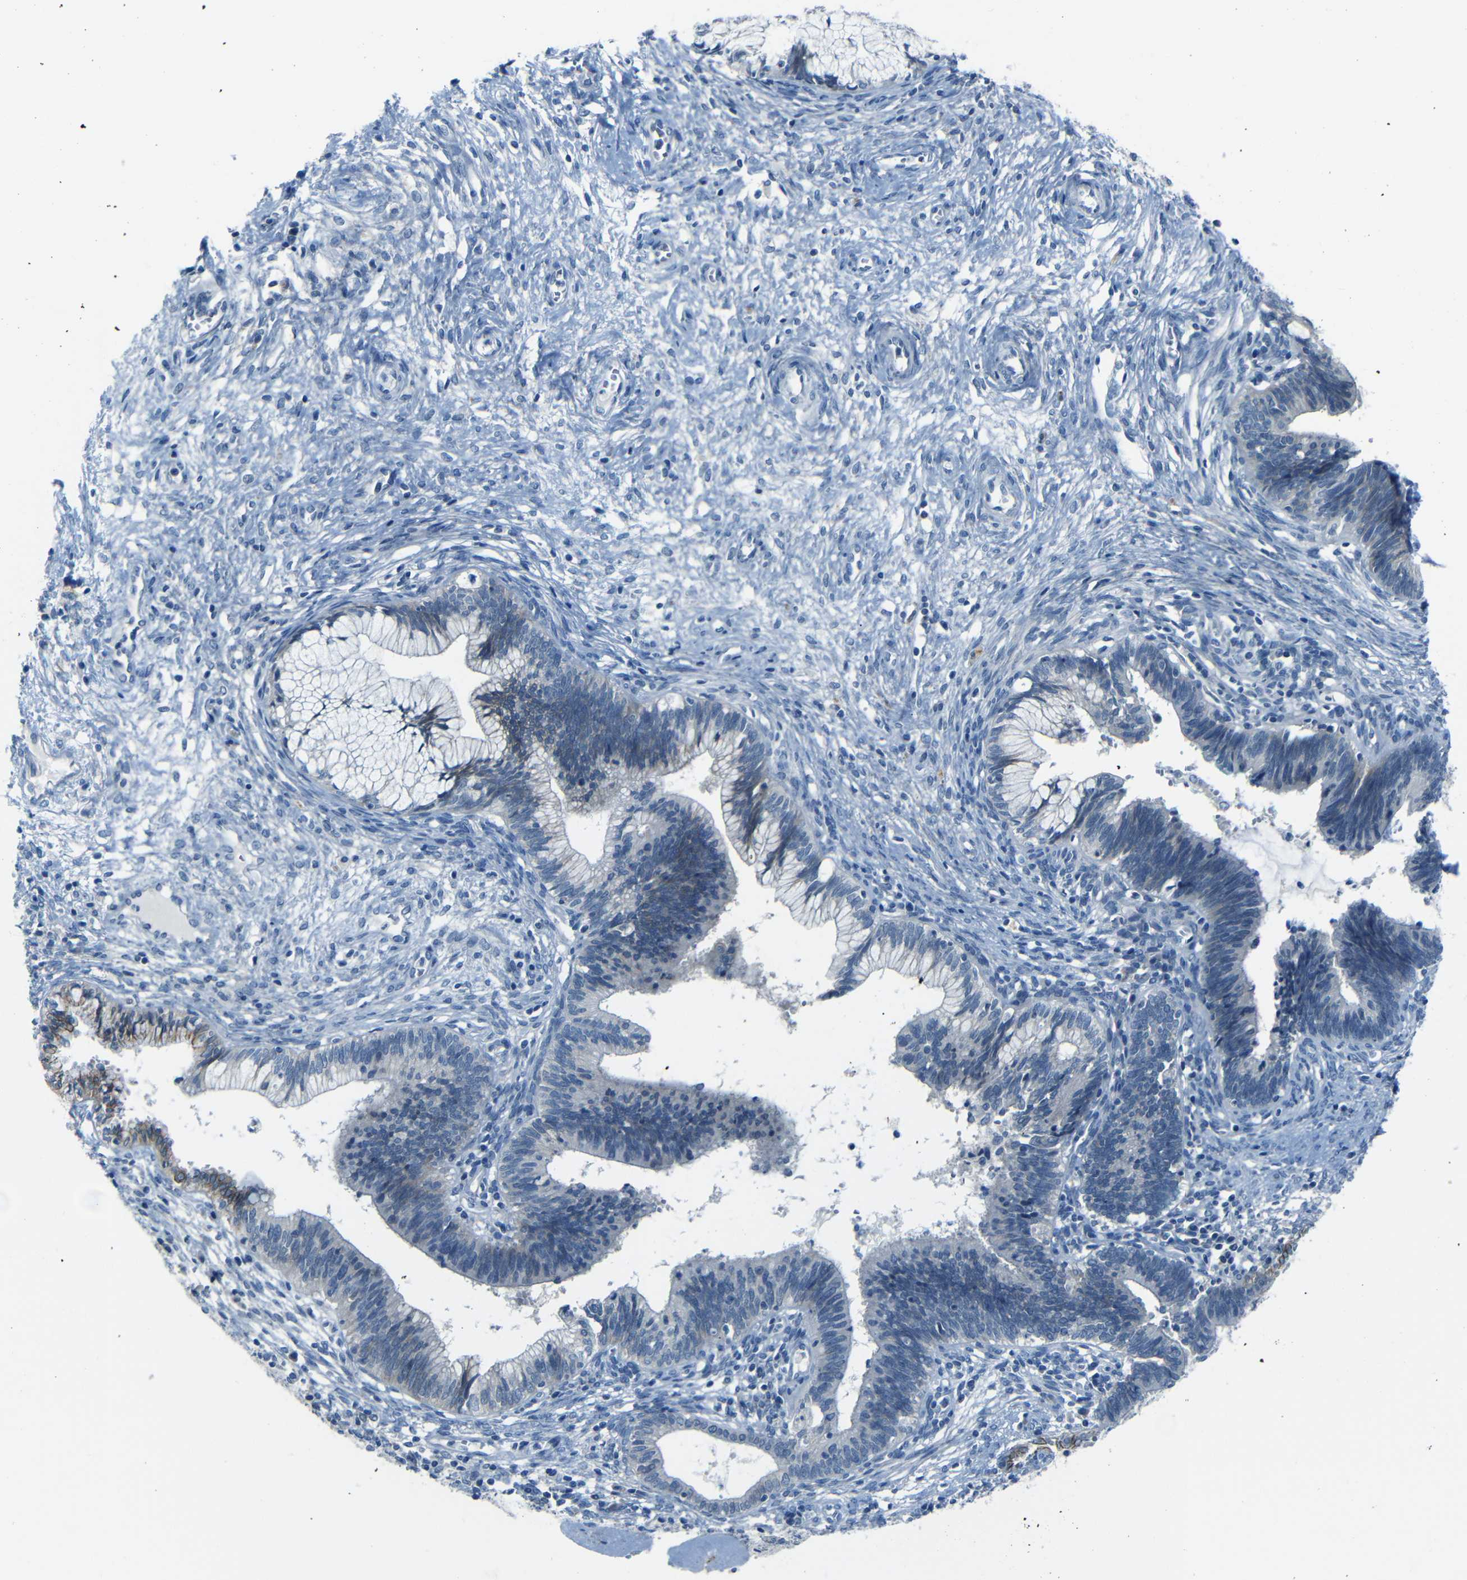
{"staining": {"intensity": "moderate", "quantity": "<25%", "location": "cytoplasmic/membranous"}, "tissue": "cervical cancer", "cell_type": "Tumor cells", "image_type": "cancer", "snomed": [{"axis": "morphology", "description": "Adenocarcinoma, NOS"}, {"axis": "topography", "description": "Cervix"}], "caption": "Immunohistochemical staining of cervical adenocarcinoma demonstrates low levels of moderate cytoplasmic/membranous expression in about <25% of tumor cells.", "gene": "ANK3", "patient": {"sex": "female", "age": 44}}